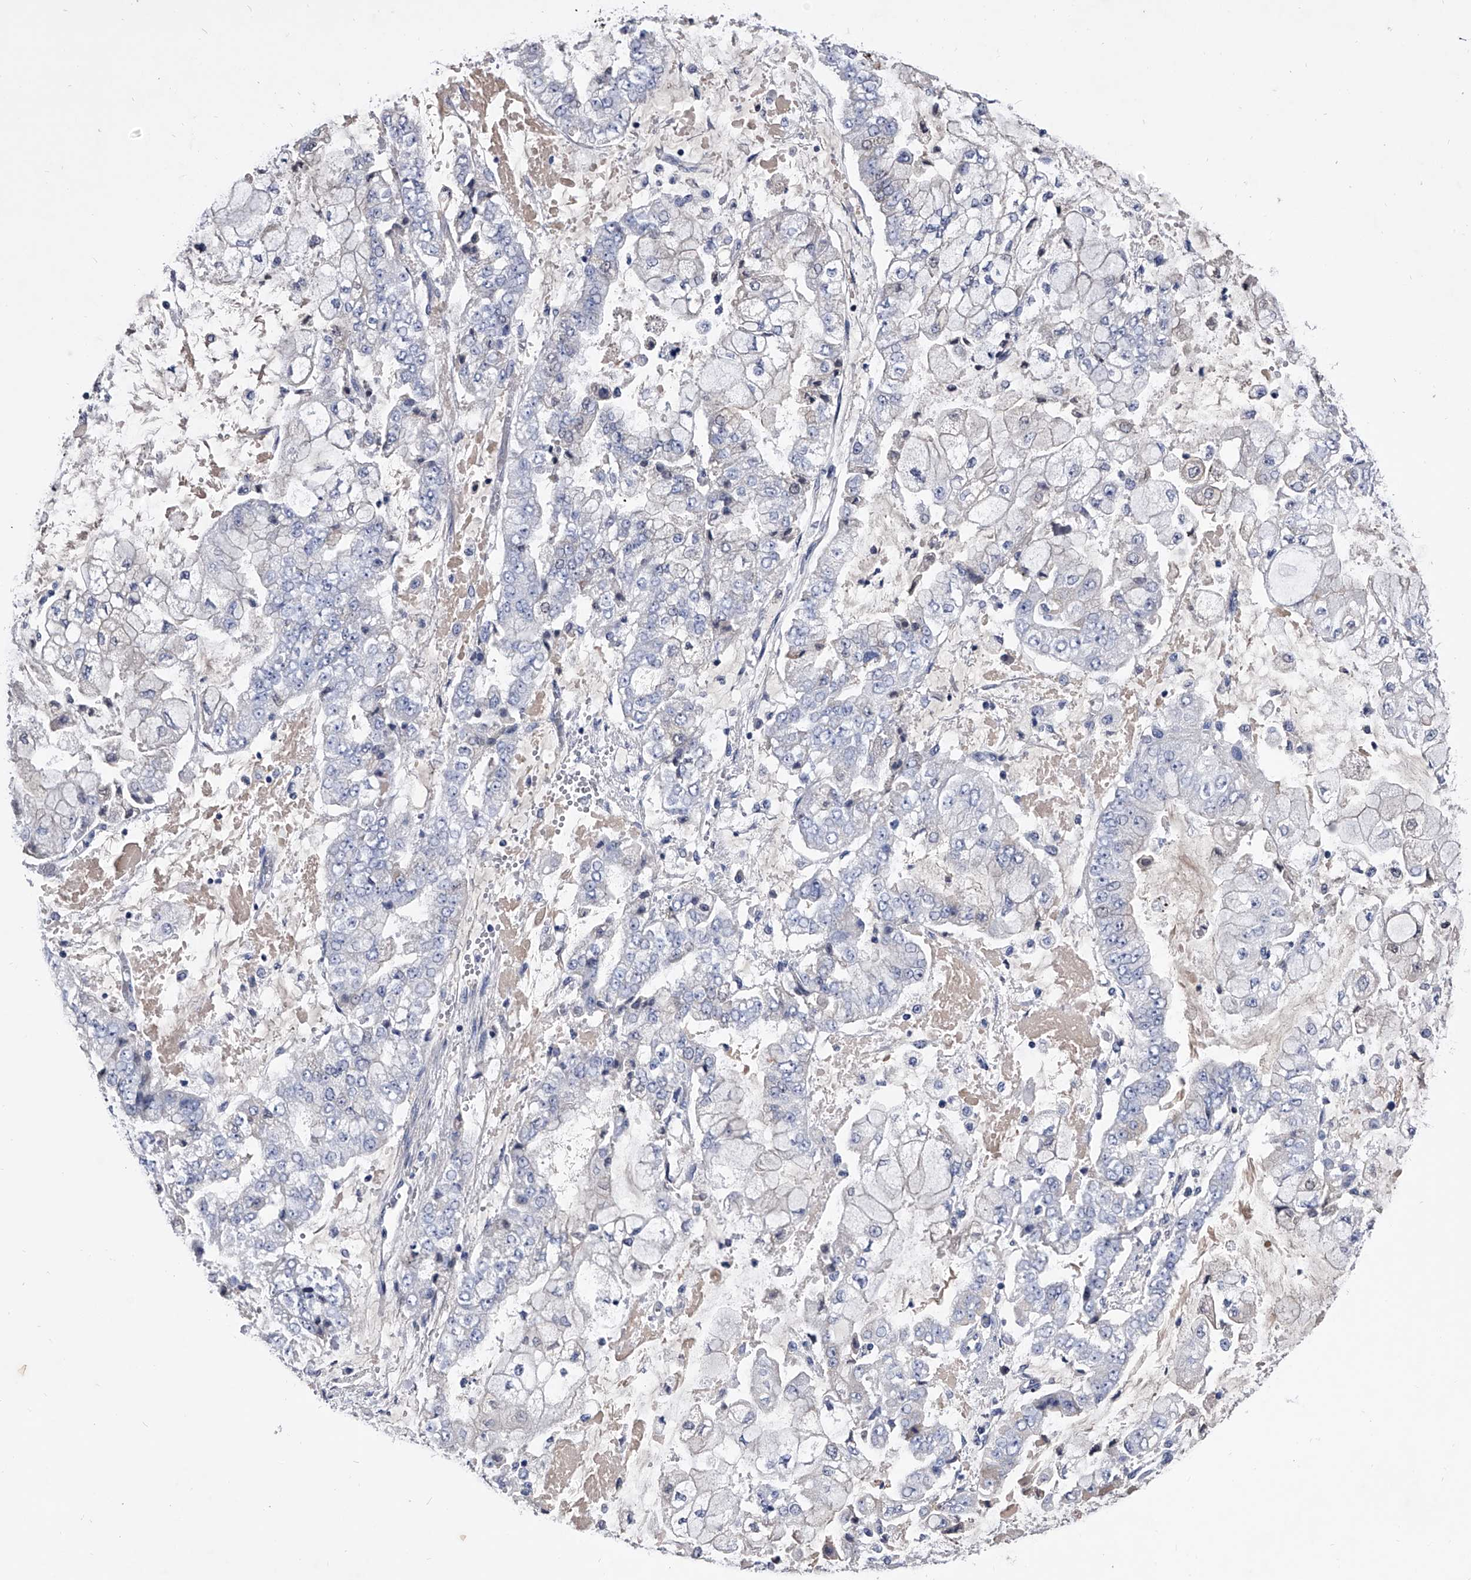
{"staining": {"intensity": "negative", "quantity": "none", "location": "none"}, "tissue": "stomach cancer", "cell_type": "Tumor cells", "image_type": "cancer", "snomed": [{"axis": "morphology", "description": "Adenocarcinoma, NOS"}, {"axis": "topography", "description": "Stomach"}], "caption": "This is an immunohistochemistry (IHC) micrograph of human stomach adenocarcinoma. There is no staining in tumor cells.", "gene": "EFCAB7", "patient": {"sex": "male", "age": 76}}